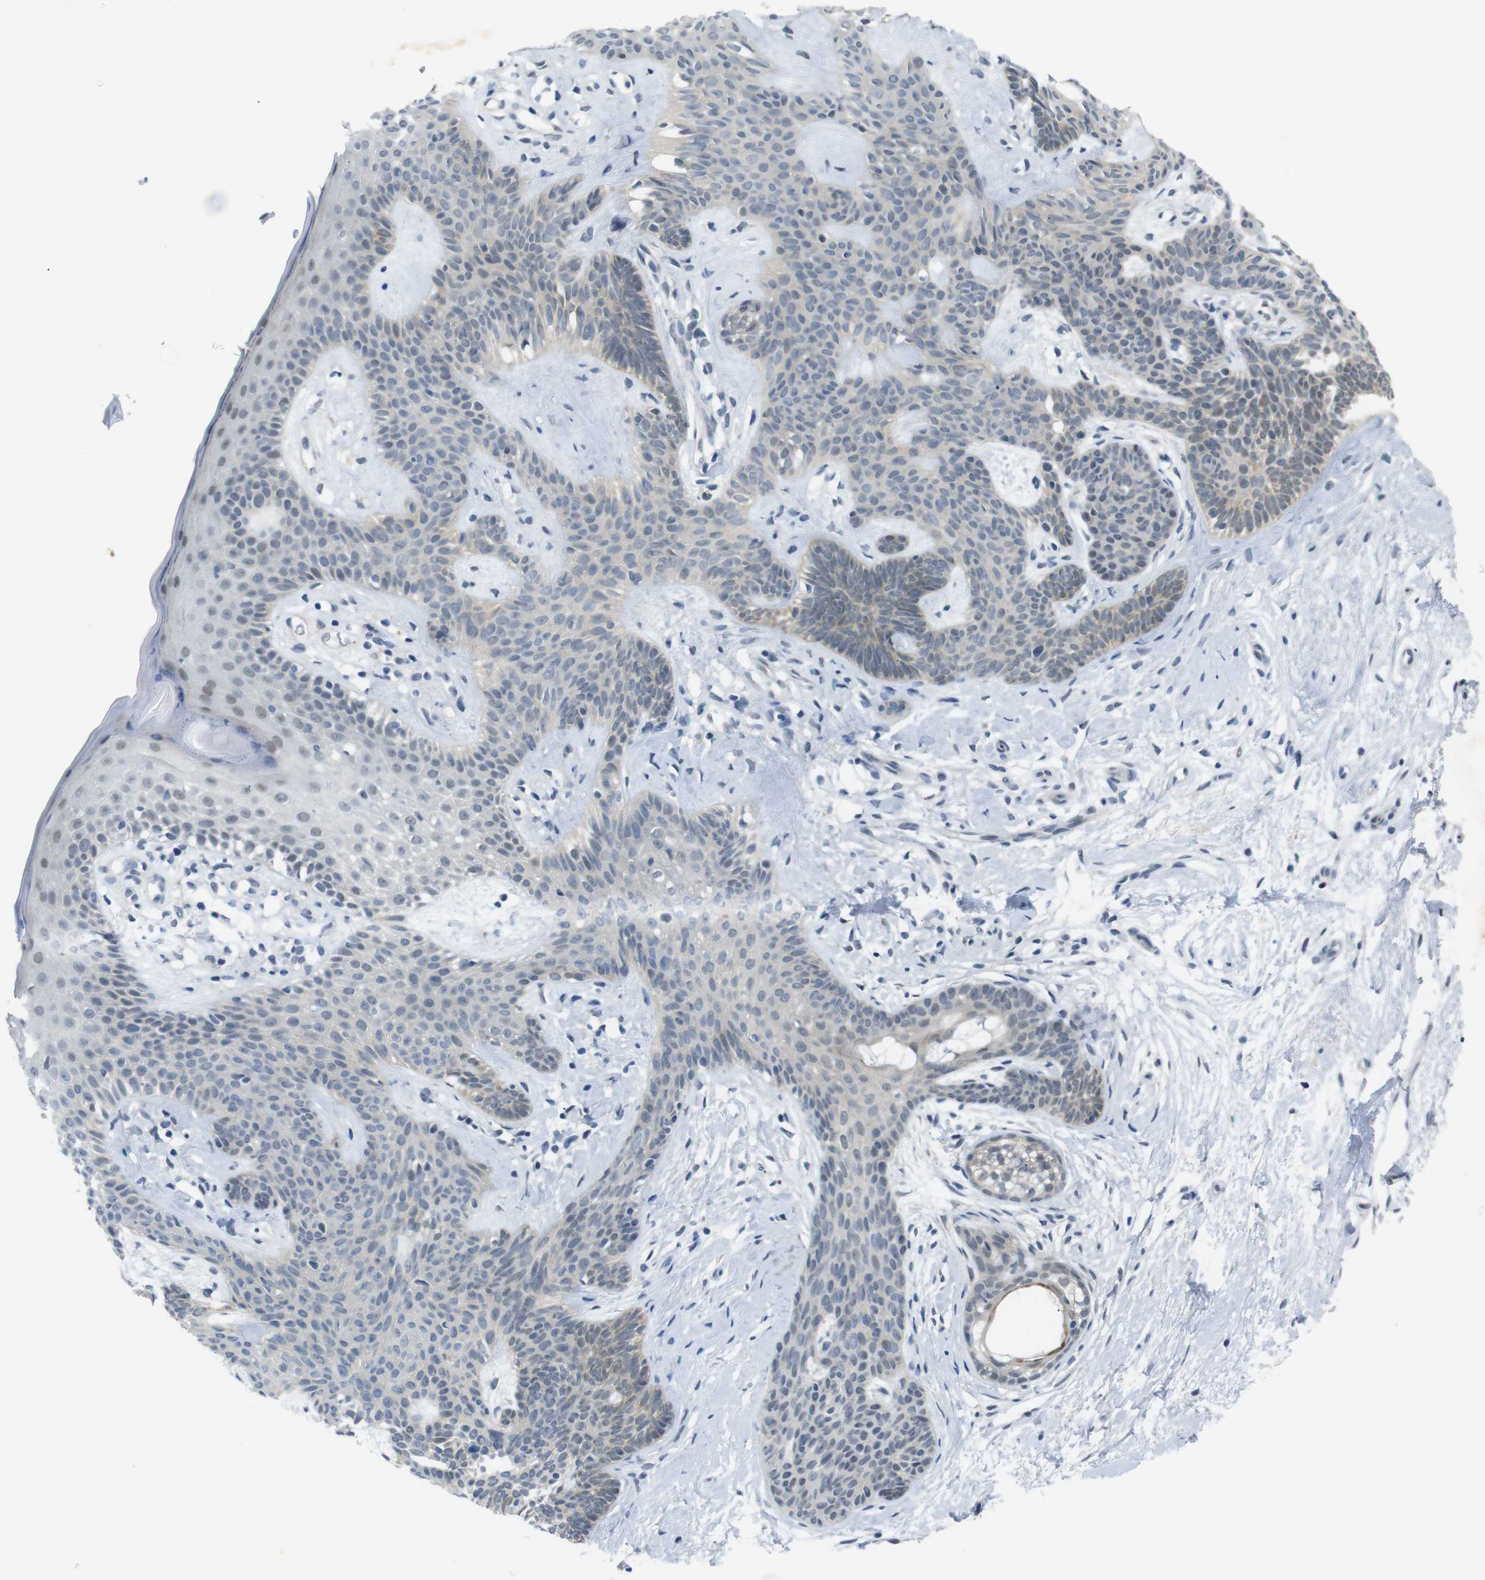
{"staining": {"intensity": "negative", "quantity": "none", "location": "none"}, "tissue": "skin cancer", "cell_type": "Tumor cells", "image_type": "cancer", "snomed": [{"axis": "morphology", "description": "Developmental malformation"}, {"axis": "morphology", "description": "Basal cell carcinoma"}, {"axis": "topography", "description": "Skin"}], "caption": "There is no significant expression in tumor cells of skin cancer.", "gene": "GPR158", "patient": {"sex": "female", "age": 62}}